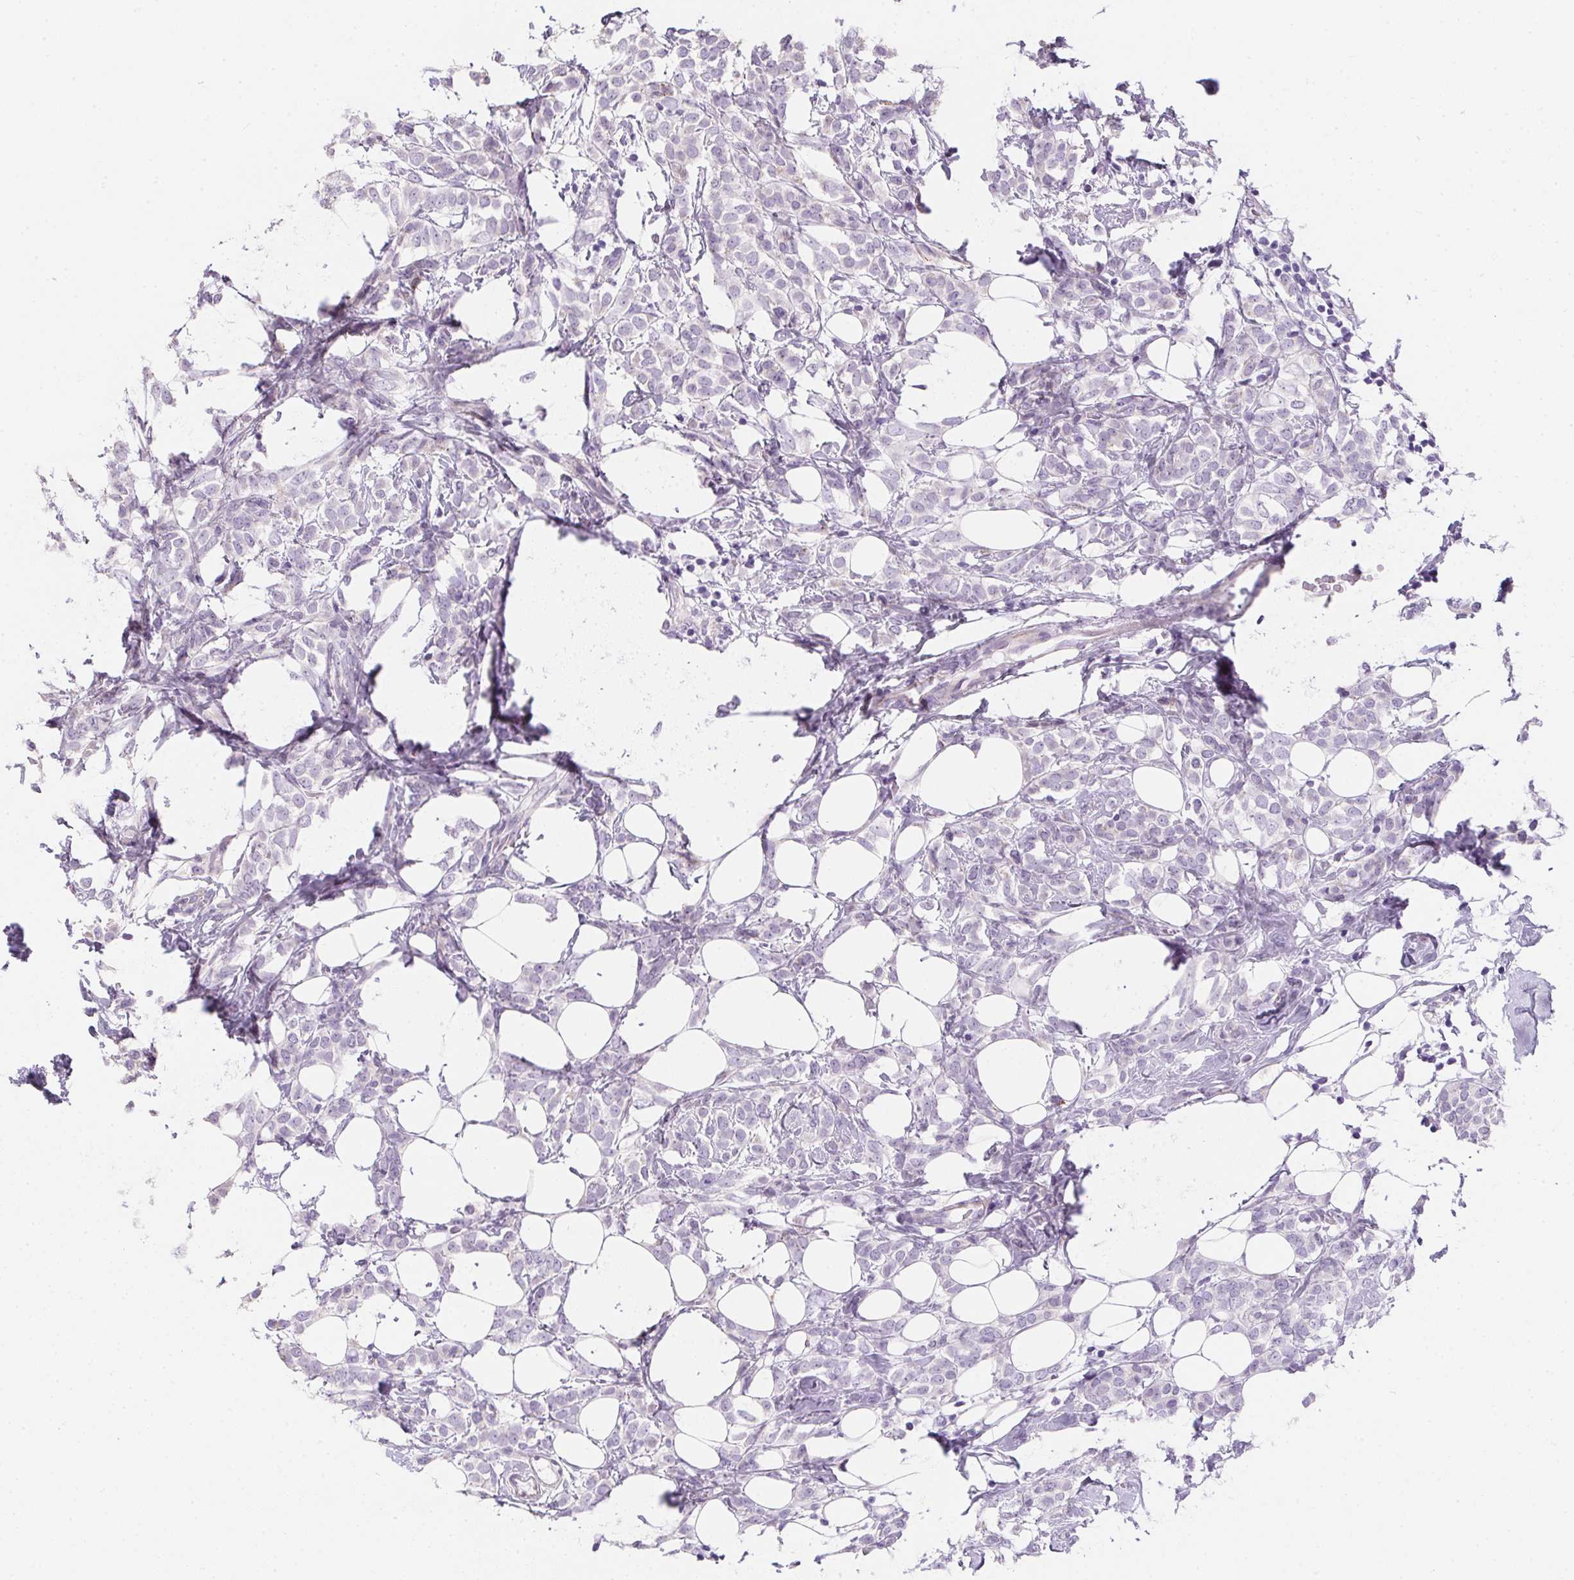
{"staining": {"intensity": "negative", "quantity": "none", "location": "none"}, "tissue": "breast cancer", "cell_type": "Tumor cells", "image_type": "cancer", "snomed": [{"axis": "morphology", "description": "Lobular carcinoma"}, {"axis": "topography", "description": "Breast"}], "caption": "Immunohistochemical staining of breast cancer shows no significant staining in tumor cells.", "gene": "AQP5", "patient": {"sex": "female", "age": 49}}